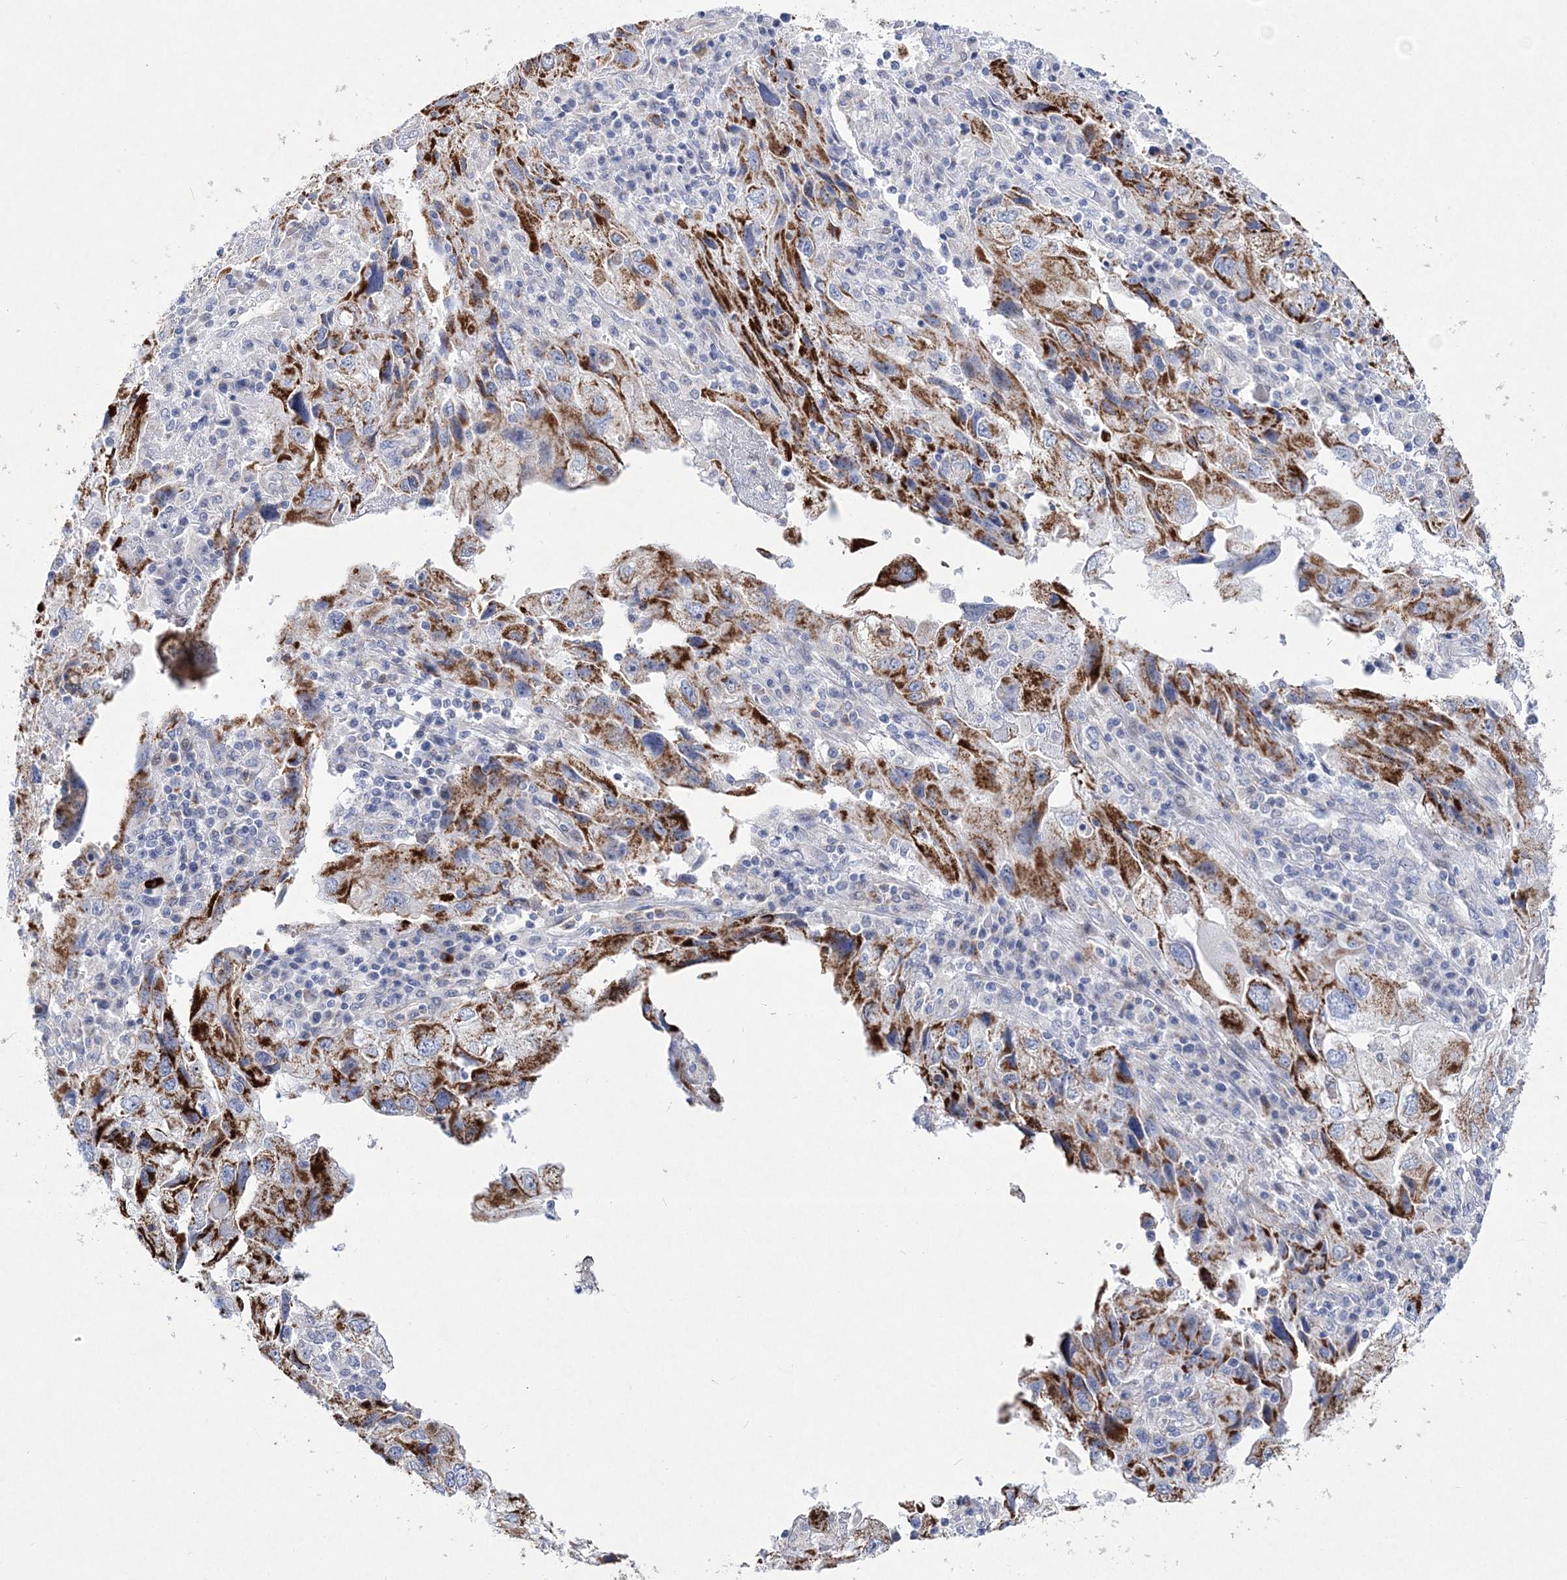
{"staining": {"intensity": "moderate", "quantity": ">75%", "location": "cytoplasmic/membranous"}, "tissue": "endometrial cancer", "cell_type": "Tumor cells", "image_type": "cancer", "snomed": [{"axis": "morphology", "description": "Adenocarcinoma, NOS"}, {"axis": "topography", "description": "Endometrium"}], "caption": "About >75% of tumor cells in human adenocarcinoma (endometrial) demonstrate moderate cytoplasmic/membranous protein expression as visualized by brown immunohistochemical staining.", "gene": "ANO1", "patient": {"sex": "female", "age": 49}}